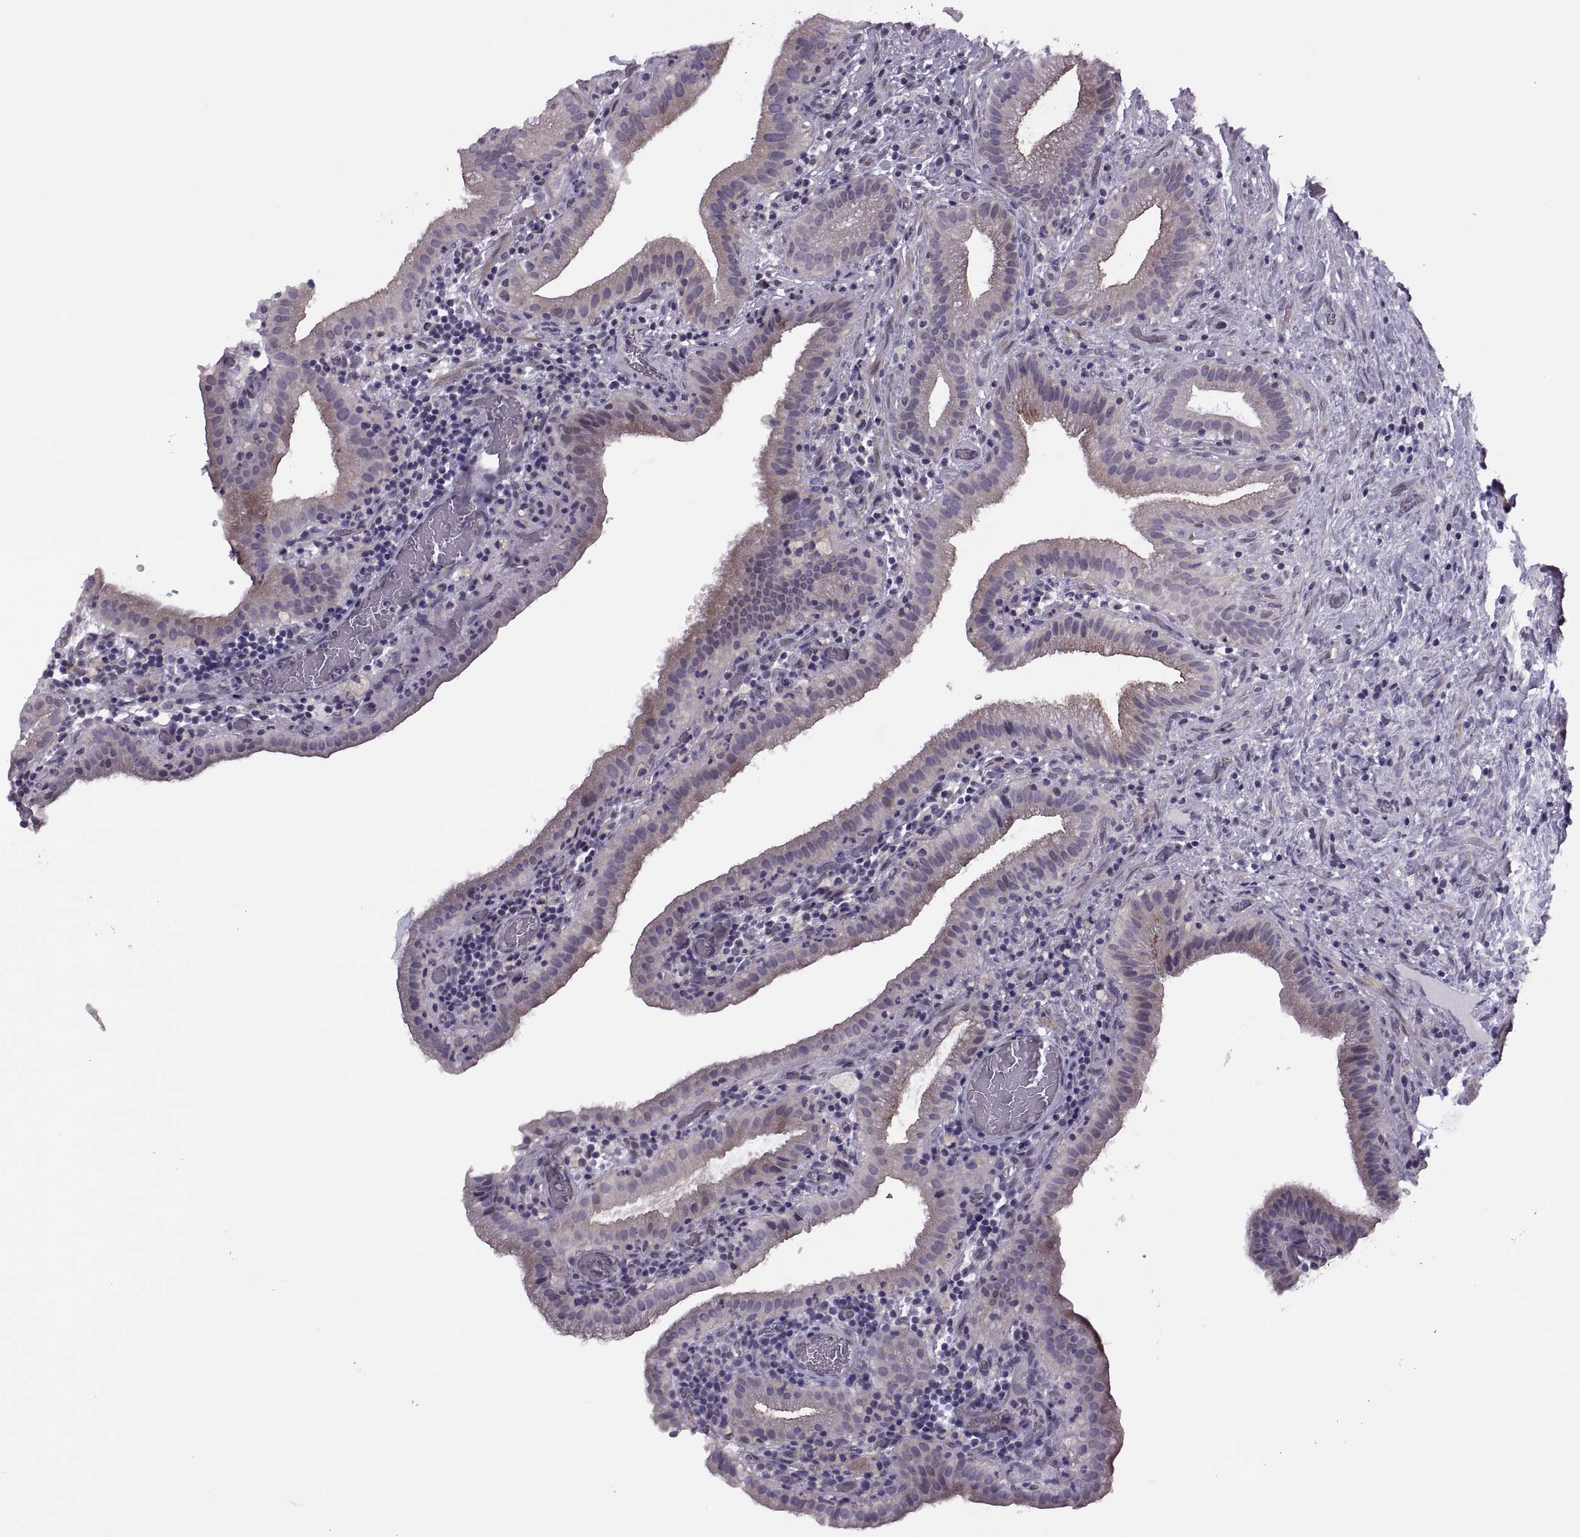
{"staining": {"intensity": "weak", "quantity": "25%-75%", "location": "cytoplasmic/membranous"}, "tissue": "gallbladder", "cell_type": "Glandular cells", "image_type": "normal", "snomed": [{"axis": "morphology", "description": "Normal tissue, NOS"}, {"axis": "topography", "description": "Gallbladder"}], "caption": "Gallbladder stained for a protein (brown) reveals weak cytoplasmic/membranous positive expression in about 25%-75% of glandular cells.", "gene": "RIPK4", "patient": {"sex": "male", "age": 62}}